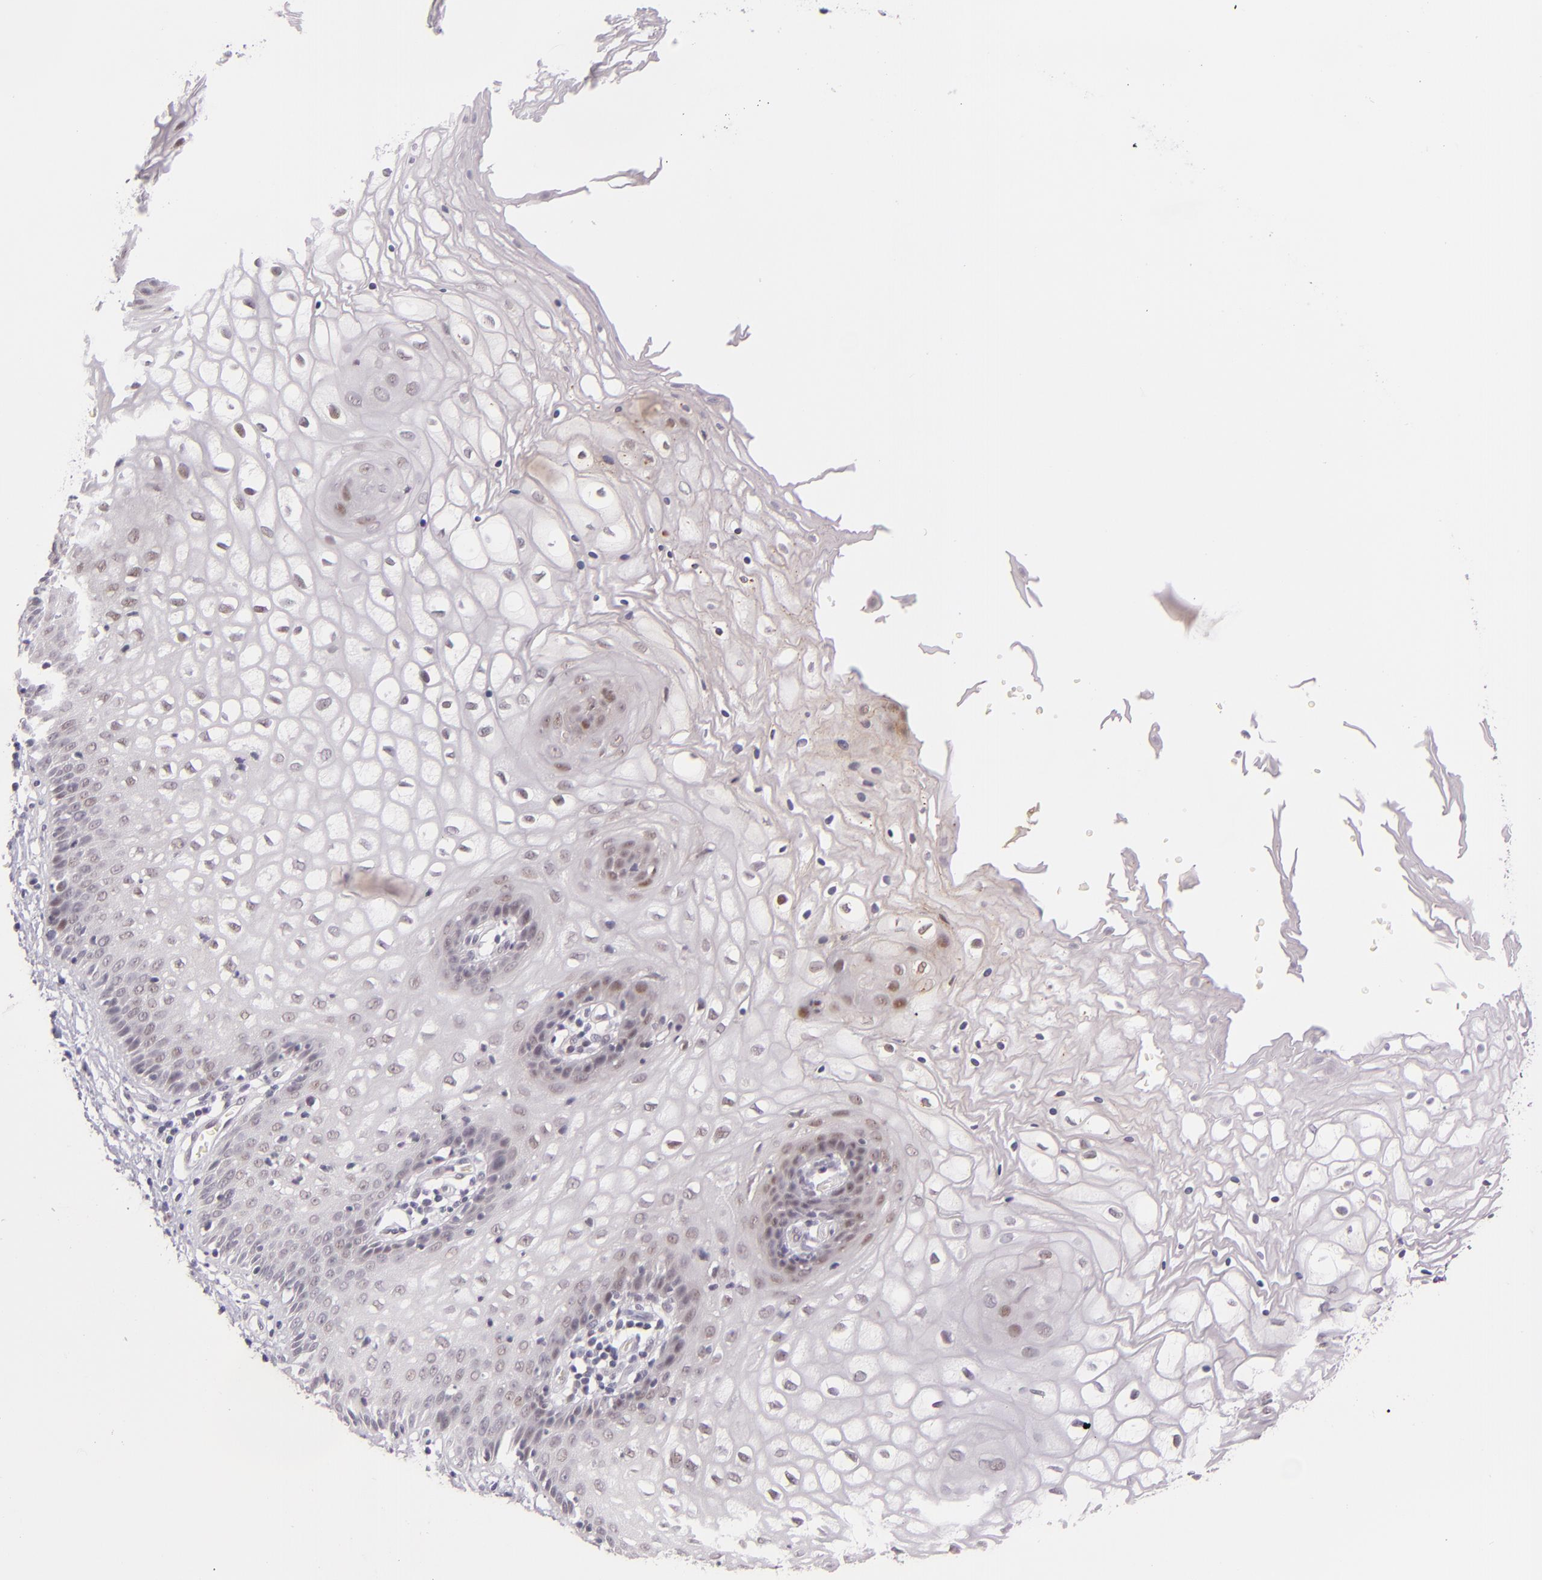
{"staining": {"intensity": "weak", "quantity": "<25%", "location": "nuclear"}, "tissue": "vagina", "cell_type": "Squamous epithelial cells", "image_type": "normal", "snomed": [{"axis": "morphology", "description": "Normal tissue, NOS"}, {"axis": "topography", "description": "Vagina"}], "caption": "A high-resolution histopathology image shows immunohistochemistry staining of benign vagina, which displays no significant expression in squamous epithelial cells.", "gene": "BCL3", "patient": {"sex": "female", "age": 34}}